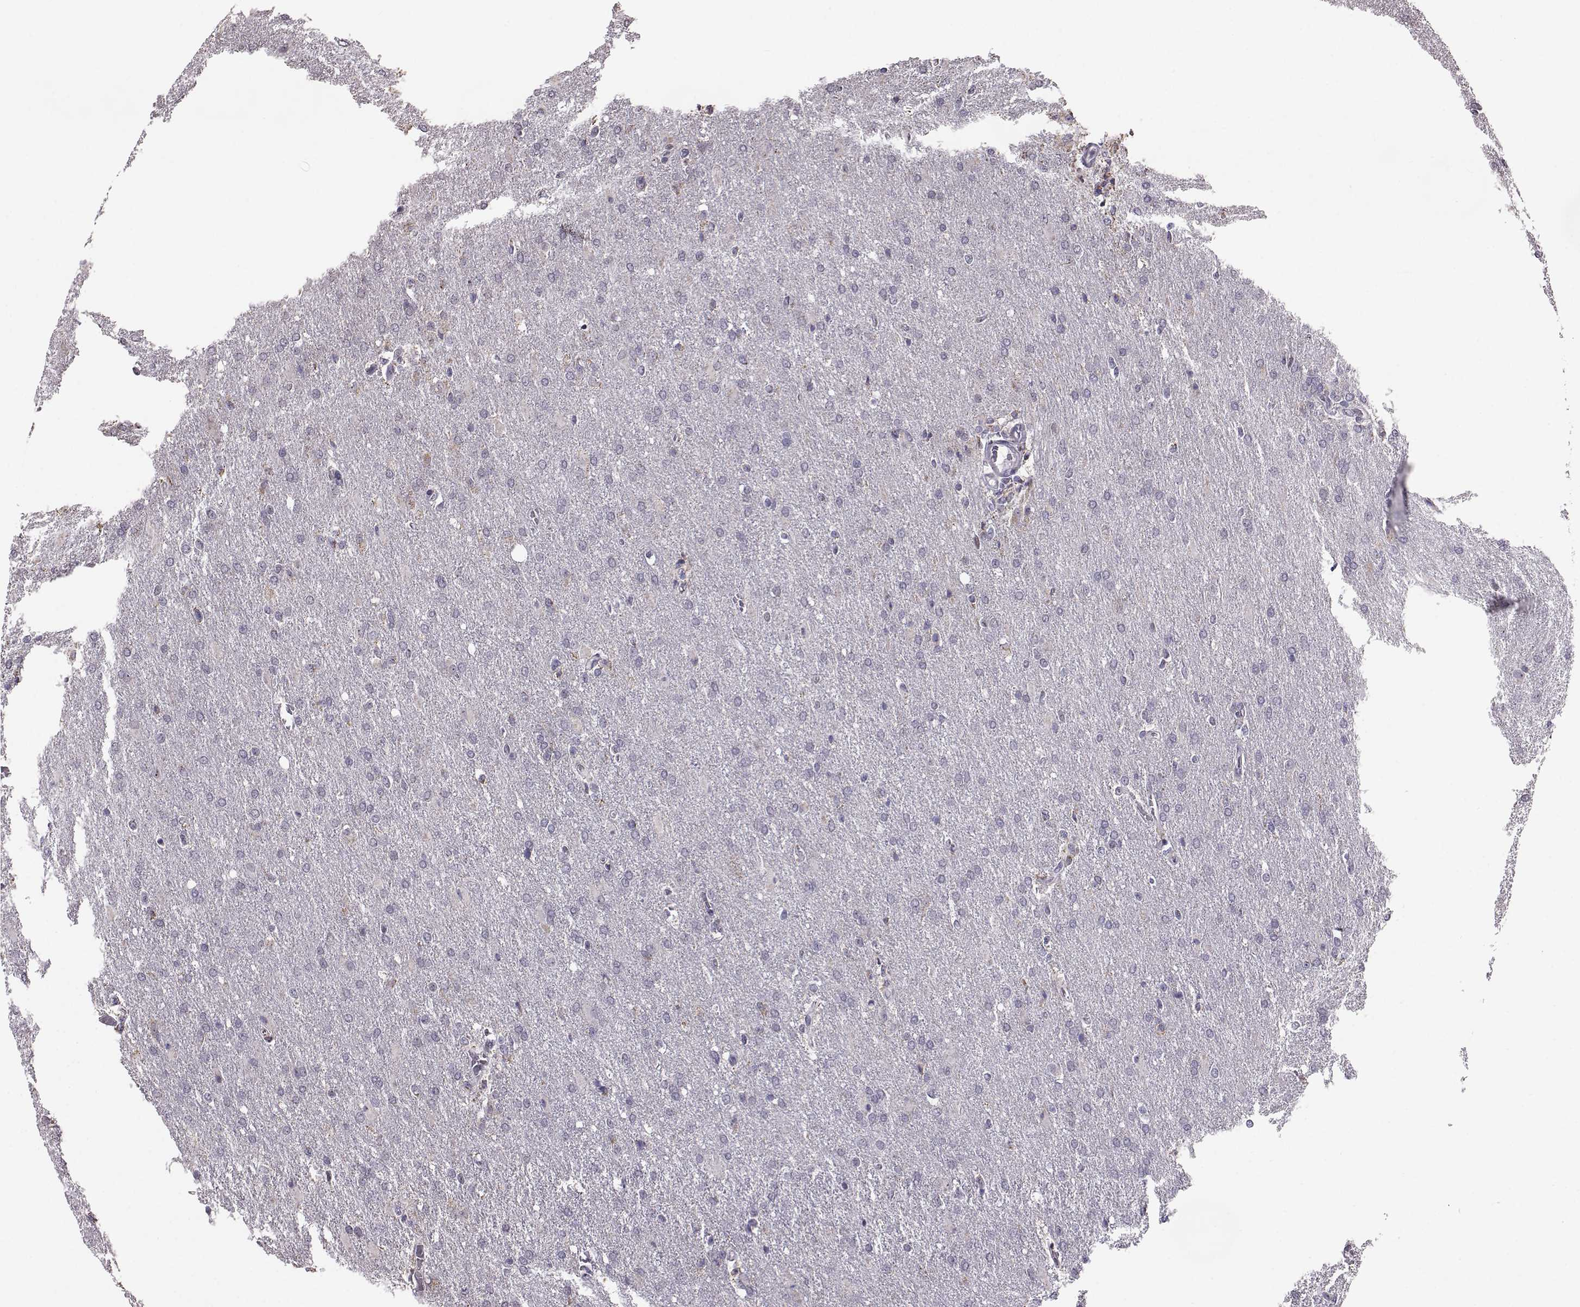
{"staining": {"intensity": "negative", "quantity": "none", "location": "none"}, "tissue": "glioma", "cell_type": "Tumor cells", "image_type": "cancer", "snomed": [{"axis": "morphology", "description": "Glioma, malignant, High grade"}, {"axis": "topography", "description": "Brain"}], "caption": "High magnification brightfield microscopy of malignant glioma (high-grade) stained with DAB (3,3'-diaminobenzidine) (brown) and counterstained with hematoxylin (blue): tumor cells show no significant expression.", "gene": "ALDH3A1", "patient": {"sex": "male", "age": 68}}